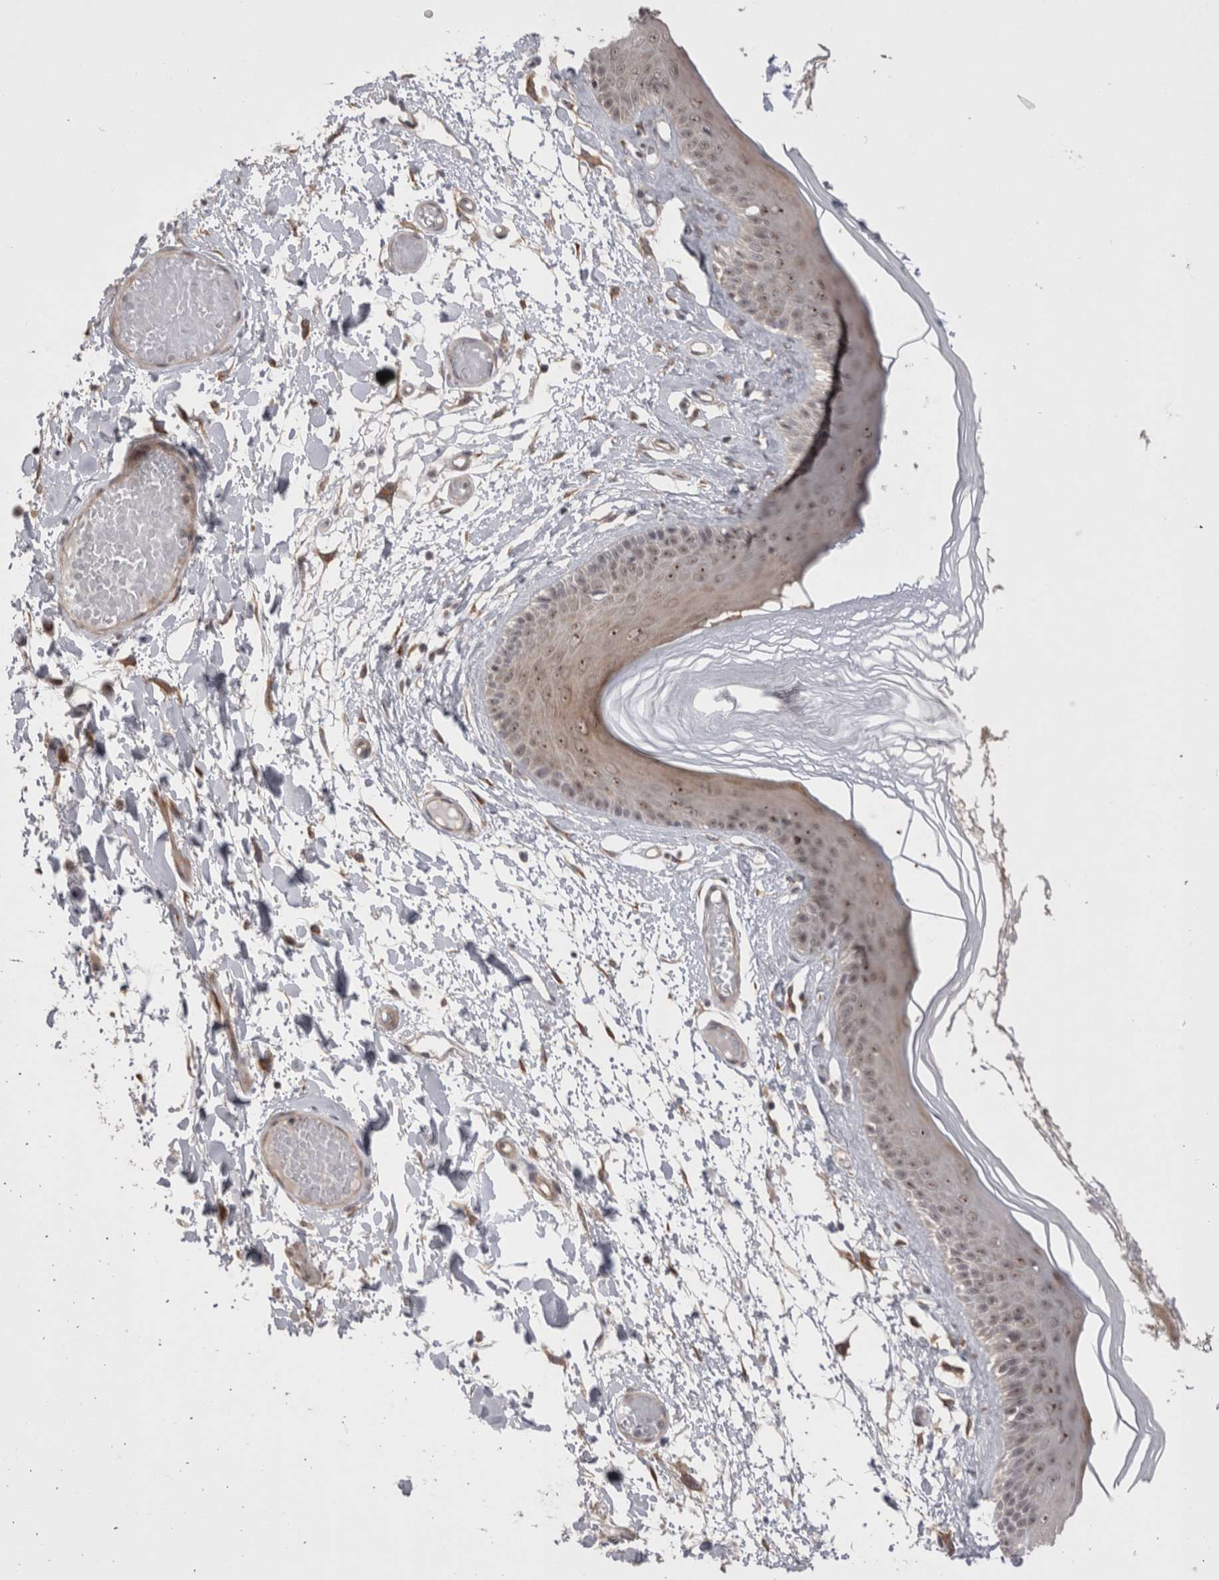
{"staining": {"intensity": "moderate", "quantity": "25%-75%", "location": "nuclear"}, "tissue": "skin", "cell_type": "Epidermal cells", "image_type": "normal", "snomed": [{"axis": "morphology", "description": "Normal tissue, NOS"}, {"axis": "topography", "description": "Vulva"}], "caption": "DAB (3,3'-diaminobenzidine) immunohistochemical staining of benign human skin reveals moderate nuclear protein staining in about 25%-75% of epidermal cells. The staining was performed using DAB to visualize the protein expression in brown, while the nuclei were stained in blue with hematoxylin (Magnification: 20x).", "gene": "EXOSC4", "patient": {"sex": "female", "age": 73}}